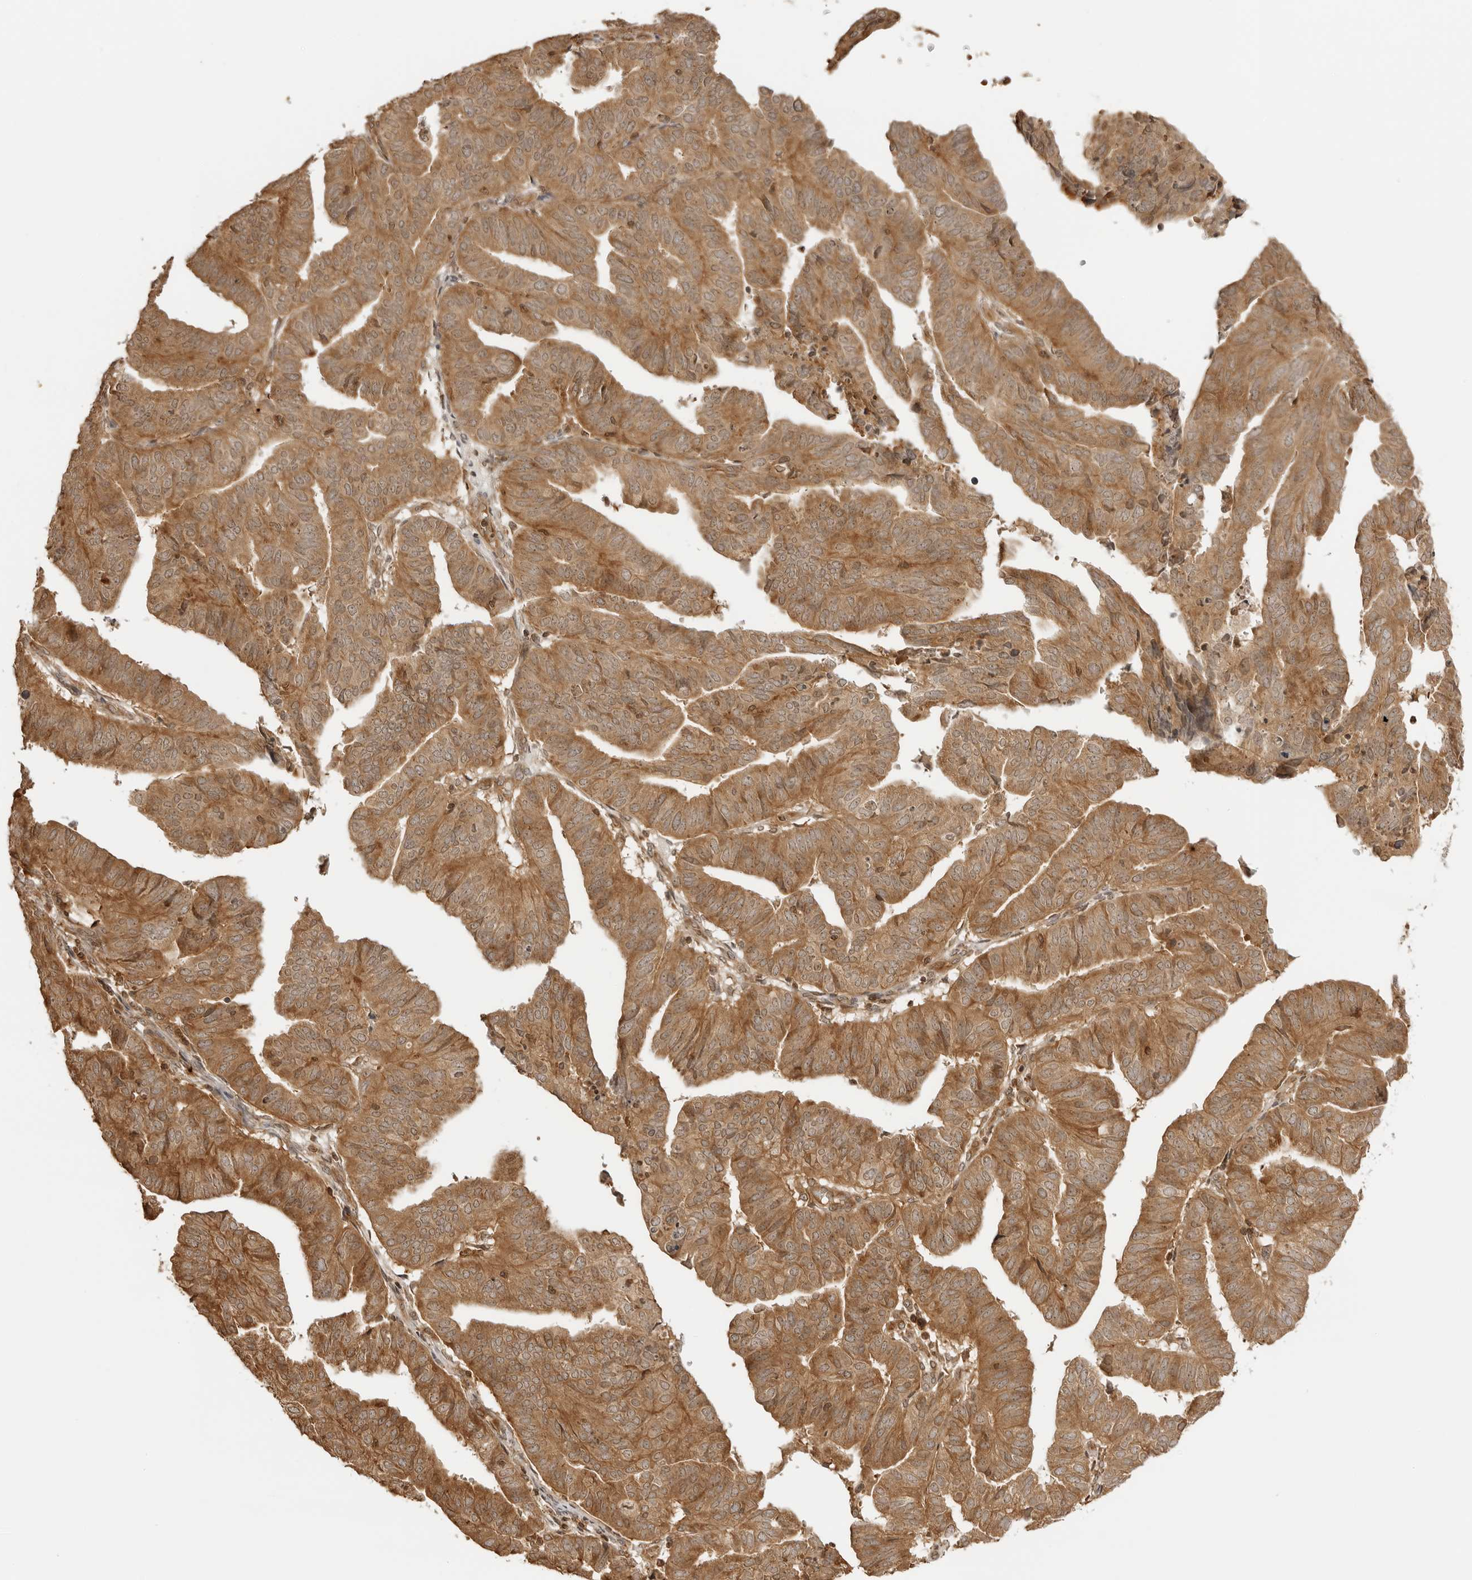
{"staining": {"intensity": "strong", "quantity": ">75%", "location": "cytoplasmic/membranous"}, "tissue": "endometrial cancer", "cell_type": "Tumor cells", "image_type": "cancer", "snomed": [{"axis": "morphology", "description": "Adenocarcinoma, NOS"}, {"axis": "topography", "description": "Uterus"}], "caption": "An immunohistochemistry image of neoplastic tissue is shown. Protein staining in brown highlights strong cytoplasmic/membranous positivity in endometrial cancer within tumor cells.", "gene": "IKBKE", "patient": {"sex": "female", "age": 77}}